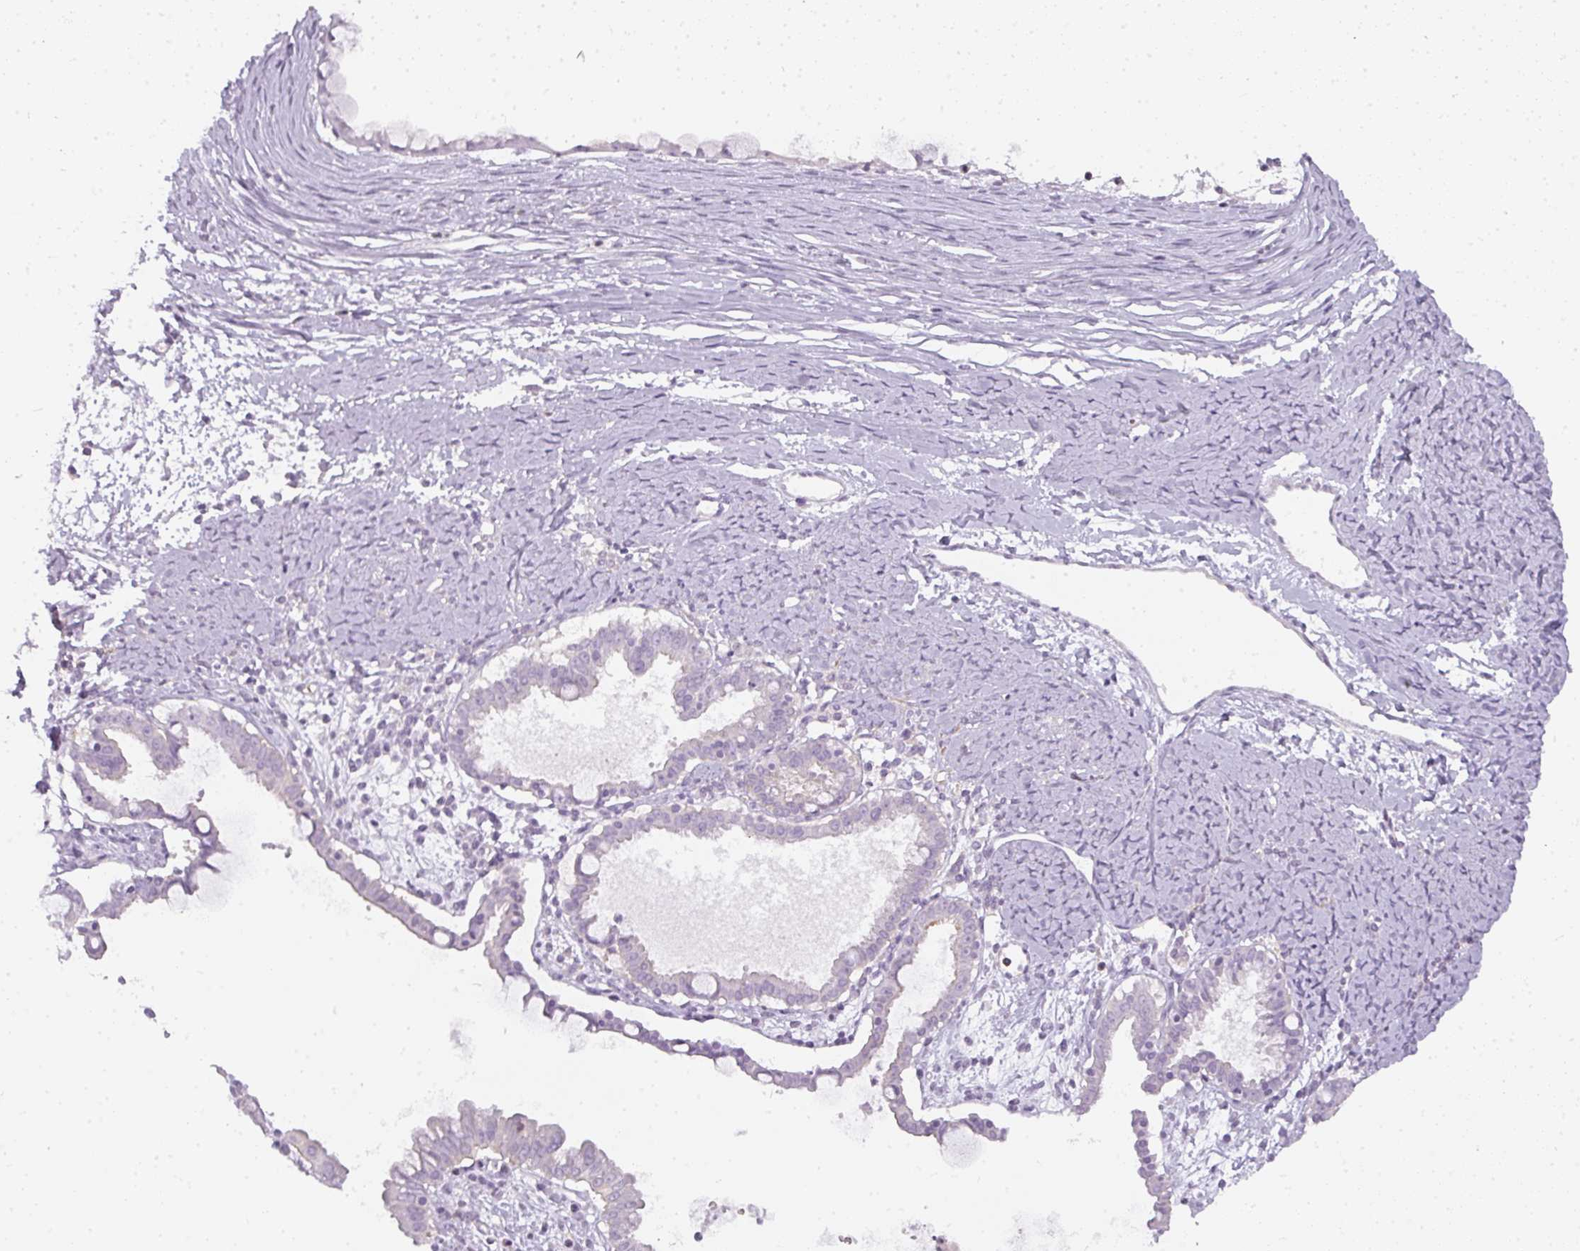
{"staining": {"intensity": "negative", "quantity": "none", "location": "none"}, "tissue": "ovarian cancer", "cell_type": "Tumor cells", "image_type": "cancer", "snomed": [{"axis": "morphology", "description": "Cystadenocarcinoma, mucinous, NOS"}, {"axis": "topography", "description": "Ovary"}], "caption": "This histopathology image is of ovarian mucinous cystadenocarcinoma stained with immunohistochemistry to label a protein in brown with the nuclei are counter-stained blue. There is no expression in tumor cells.", "gene": "TMEM42", "patient": {"sex": "female", "age": 61}}